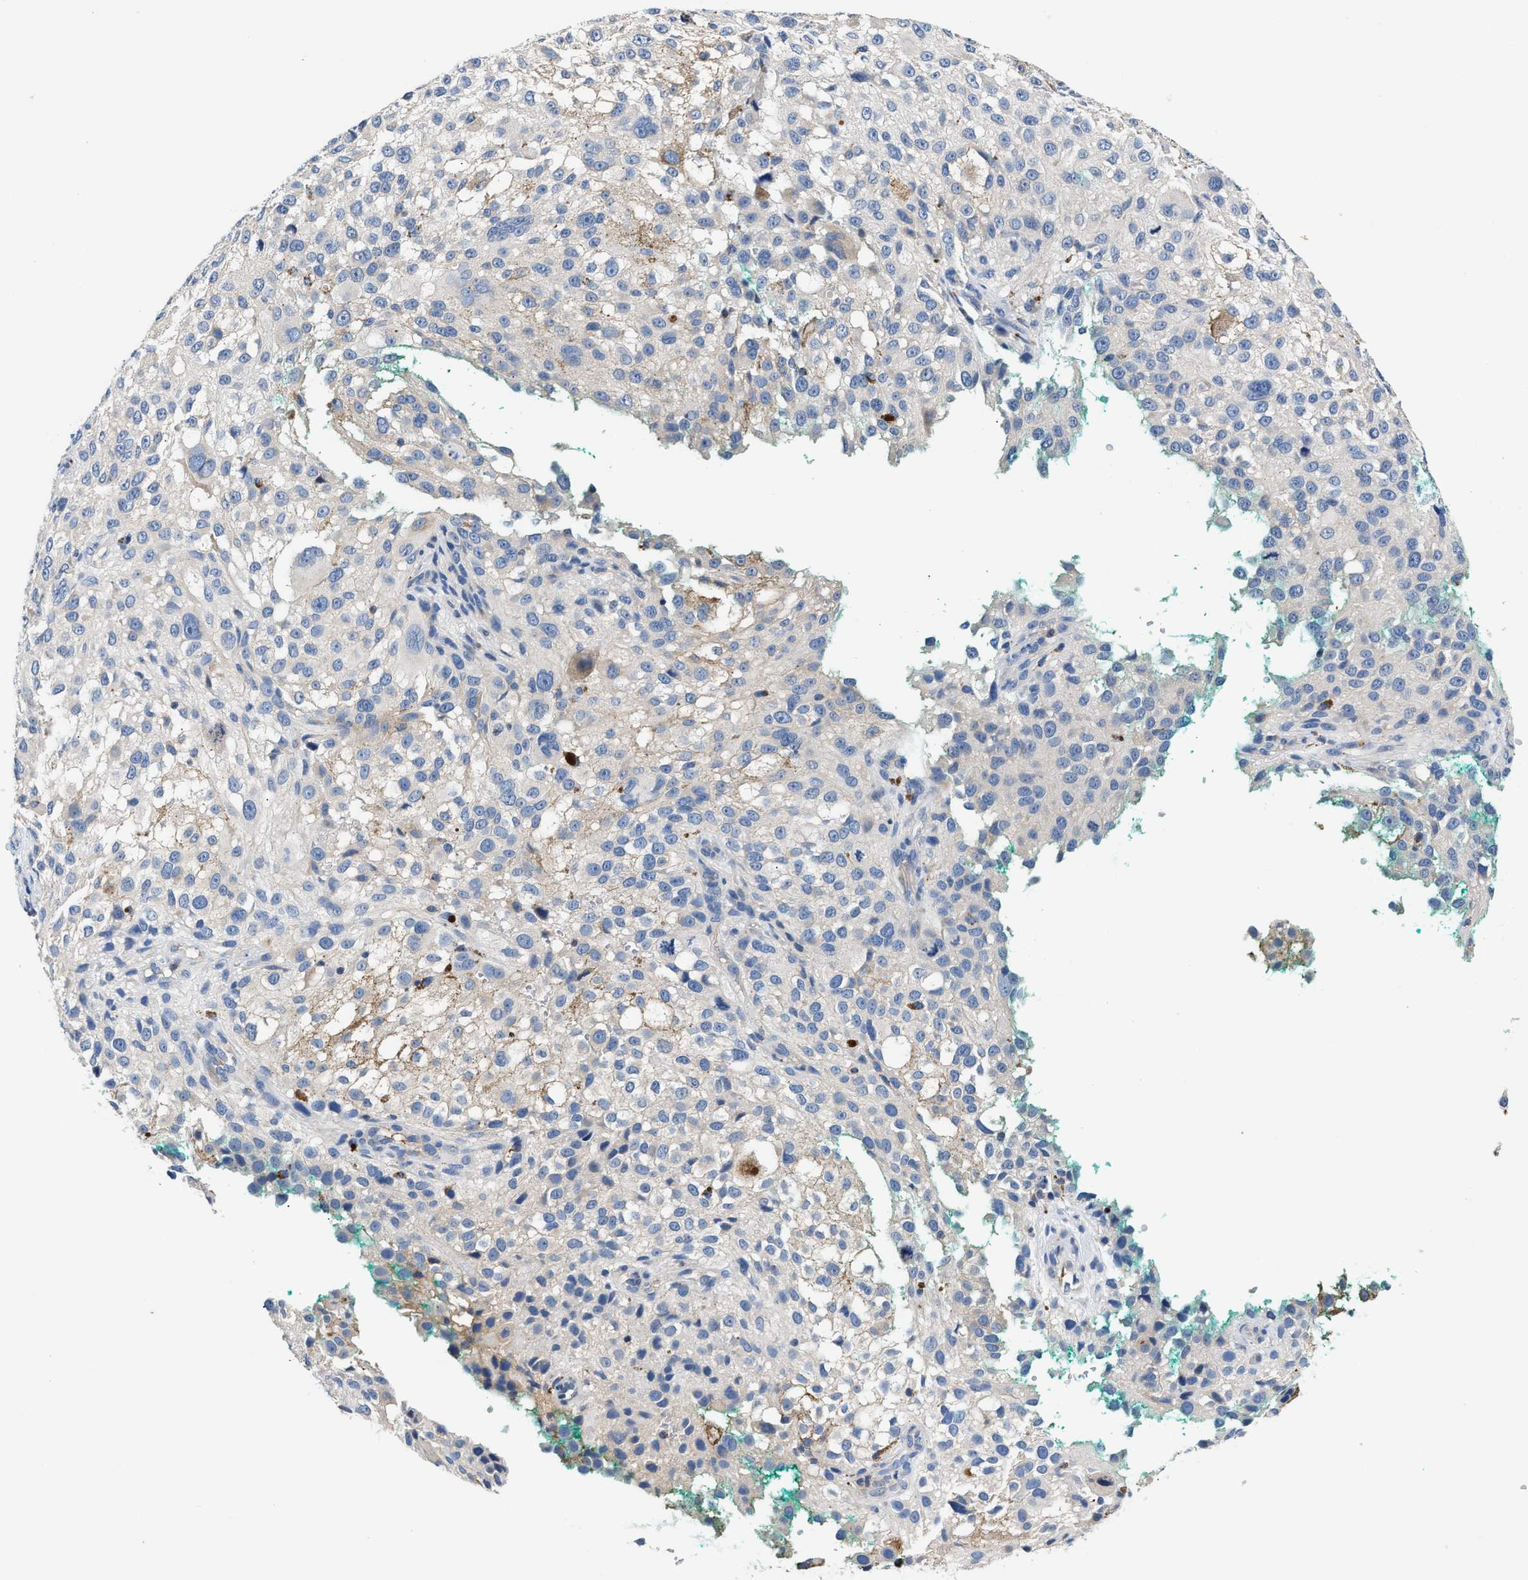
{"staining": {"intensity": "negative", "quantity": "none", "location": "none"}, "tissue": "melanoma", "cell_type": "Tumor cells", "image_type": "cancer", "snomed": [{"axis": "morphology", "description": "Necrosis, NOS"}, {"axis": "morphology", "description": "Malignant melanoma, NOS"}, {"axis": "topography", "description": "Skin"}], "caption": "Micrograph shows no protein staining in tumor cells of melanoma tissue. (DAB immunohistochemistry visualized using brightfield microscopy, high magnification).", "gene": "TUT7", "patient": {"sex": "female", "age": 87}}